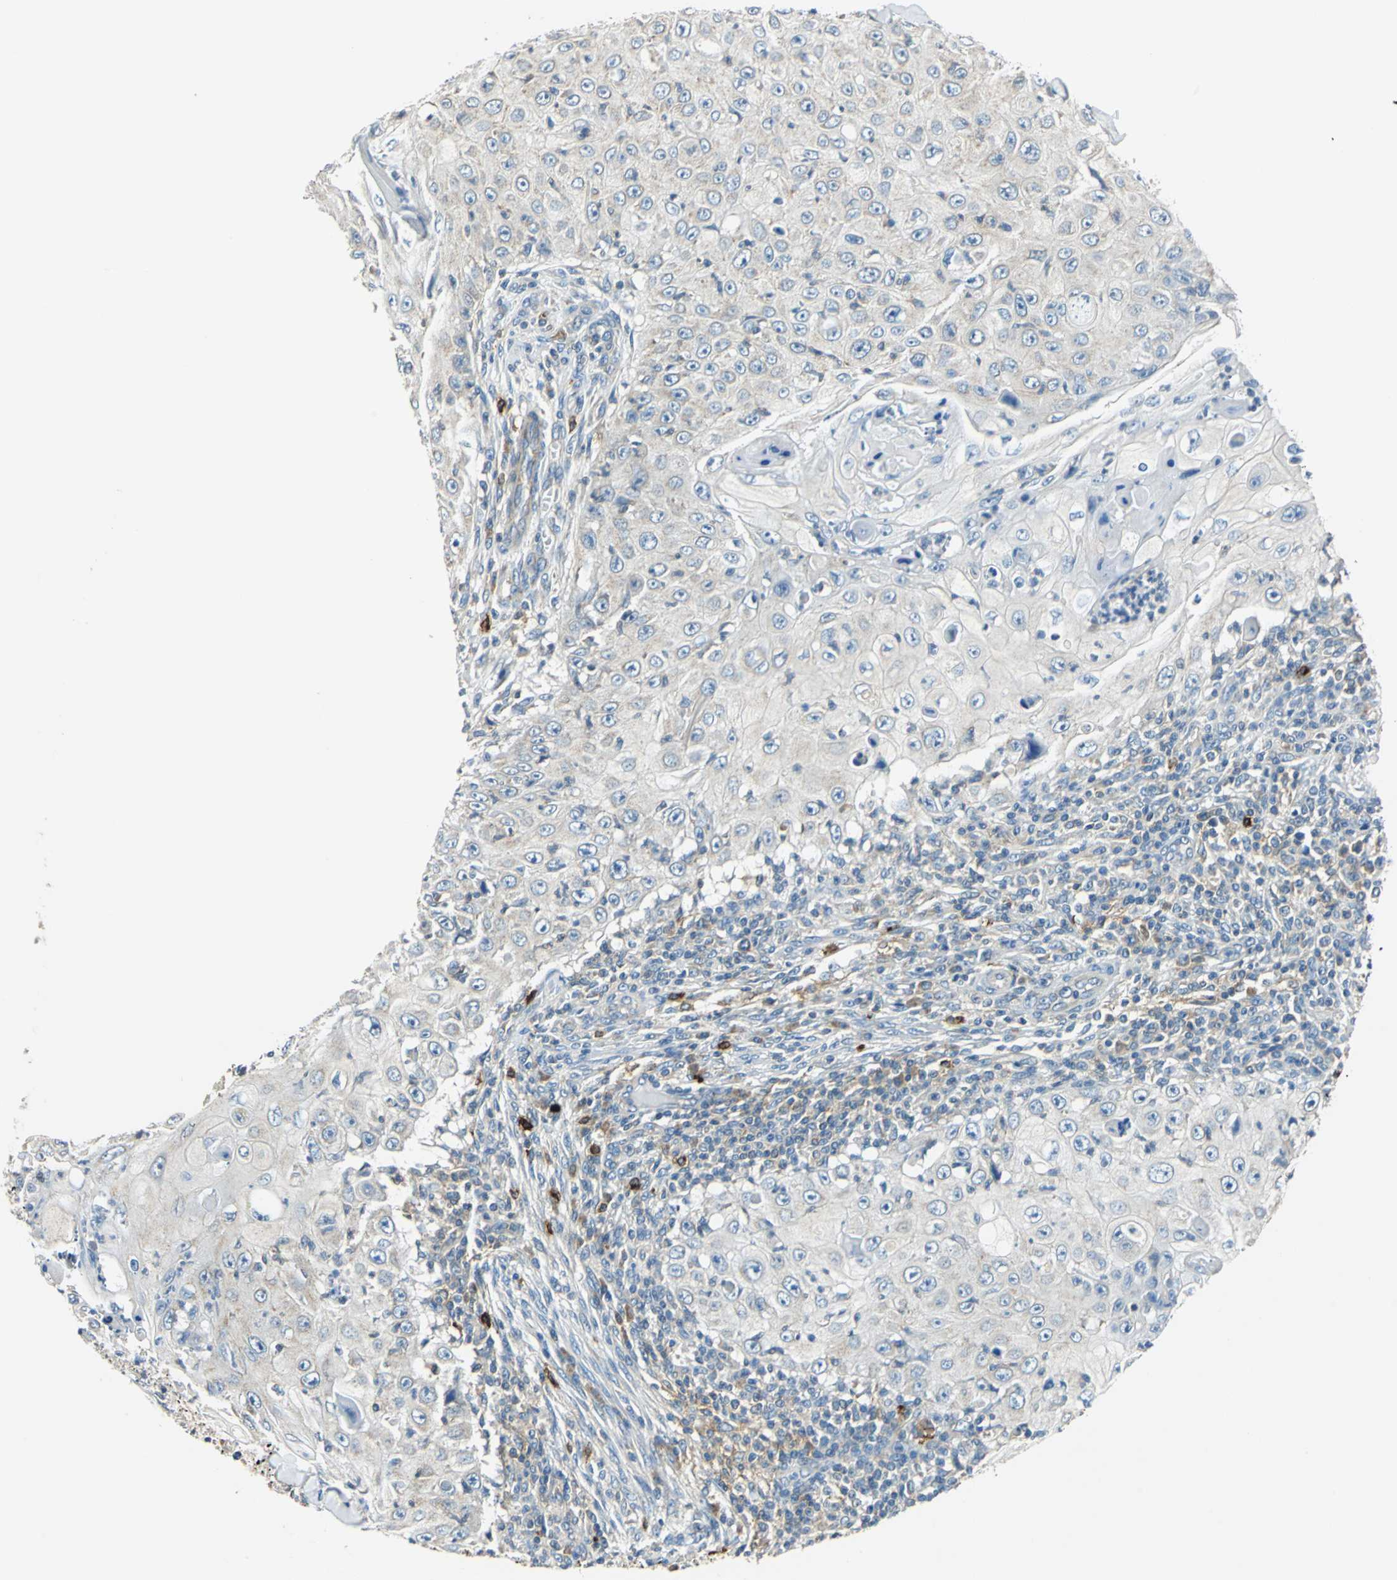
{"staining": {"intensity": "negative", "quantity": "none", "location": "none"}, "tissue": "skin cancer", "cell_type": "Tumor cells", "image_type": "cancer", "snomed": [{"axis": "morphology", "description": "Squamous cell carcinoma, NOS"}, {"axis": "topography", "description": "Skin"}], "caption": "Skin cancer (squamous cell carcinoma) was stained to show a protein in brown. There is no significant expression in tumor cells.", "gene": "CPA3", "patient": {"sex": "male", "age": 86}}